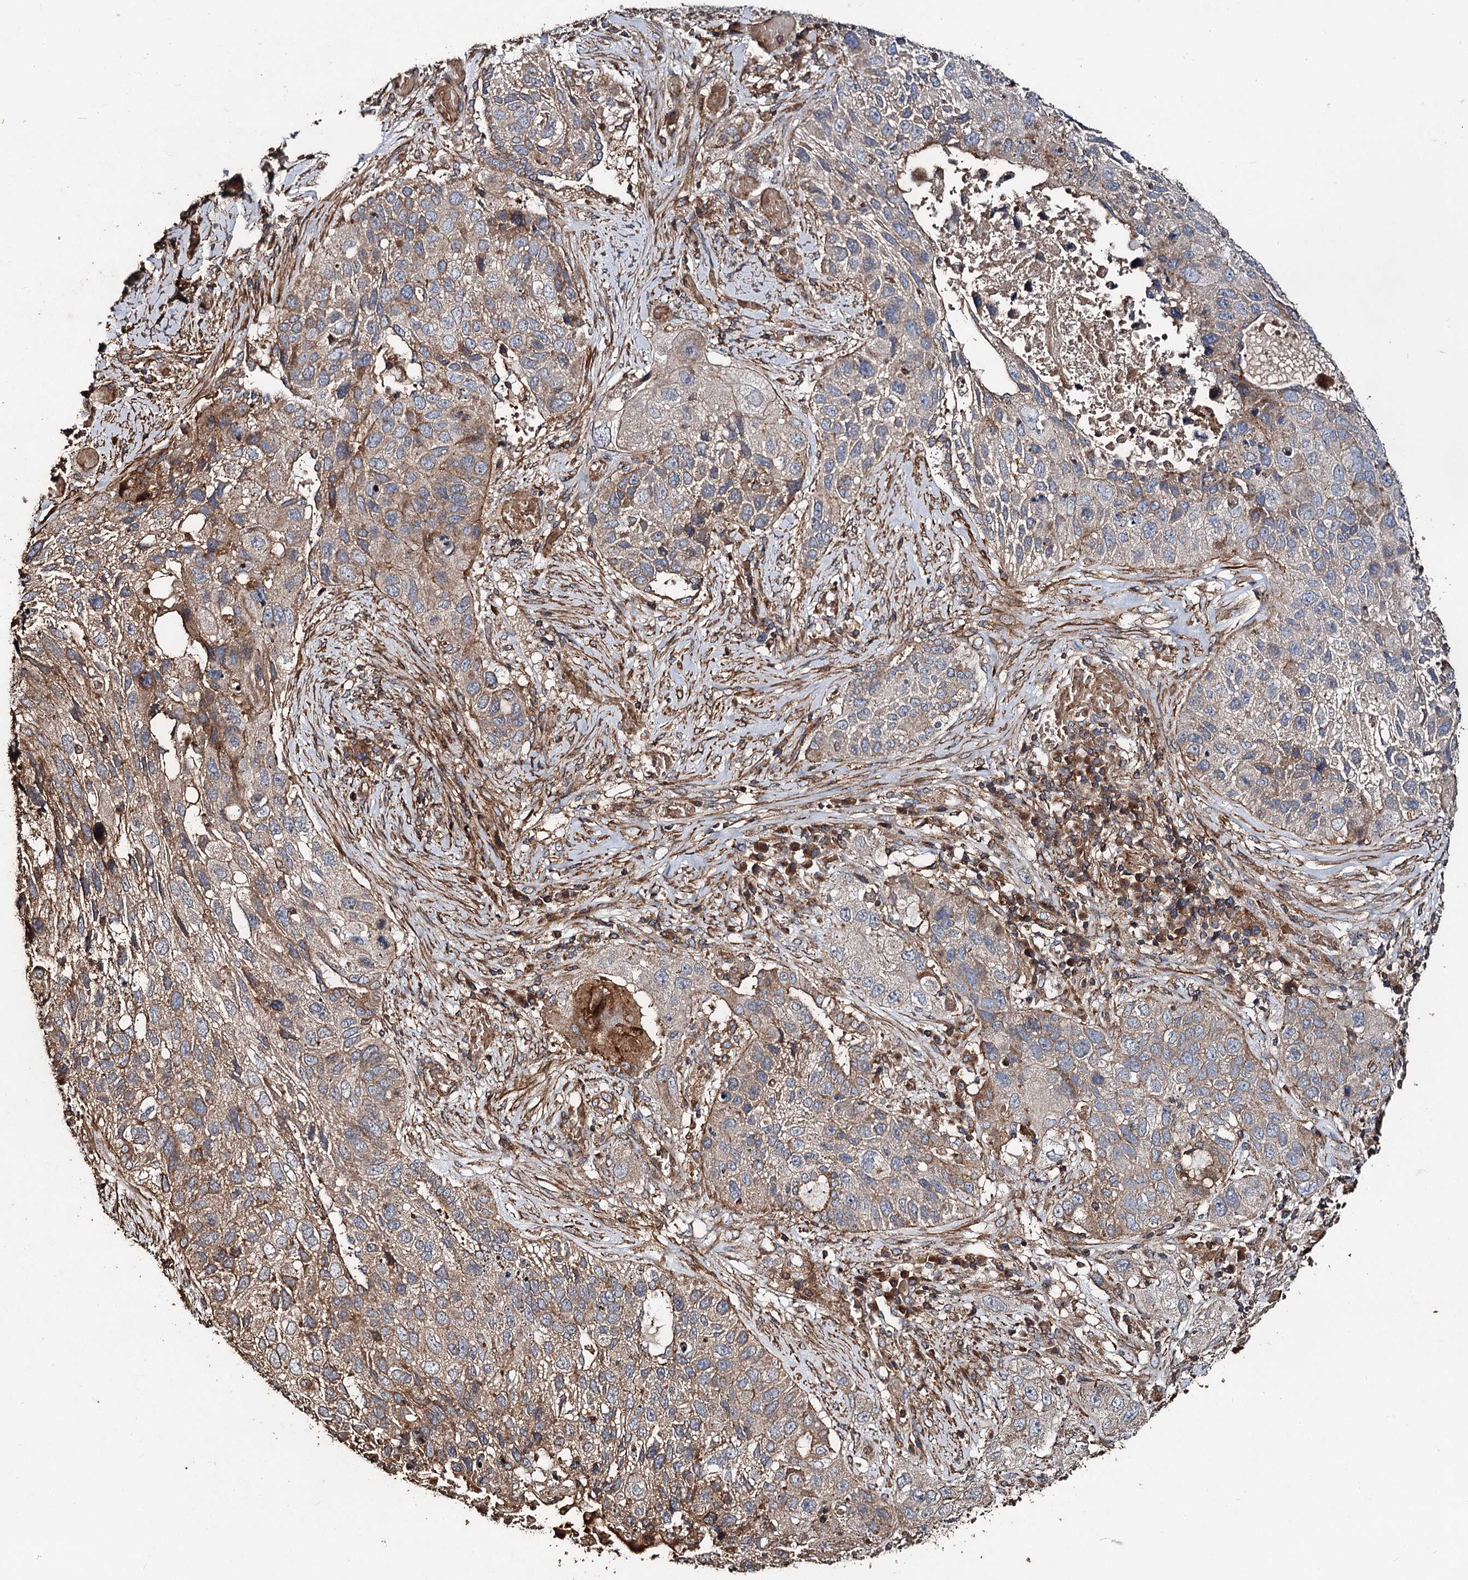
{"staining": {"intensity": "weak", "quantity": "25%-75%", "location": "cytoplasmic/membranous"}, "tissue": "lung cancer", "cell_type": "Tumor cells", "image_type": "cancer", "snomed": [{"axis": "morphology", "description": "Squamous cell carcinoma, NOS"}, {"axis": "topography", "description": "Lung"}], "caption": "Lung cancer tissue displays weak cytoplasmic/membranous staining in approximately 25%-75% of tumor cells", "gene": "NOTCH2NLA", "patient": {"sex": "male", "age": 61}}